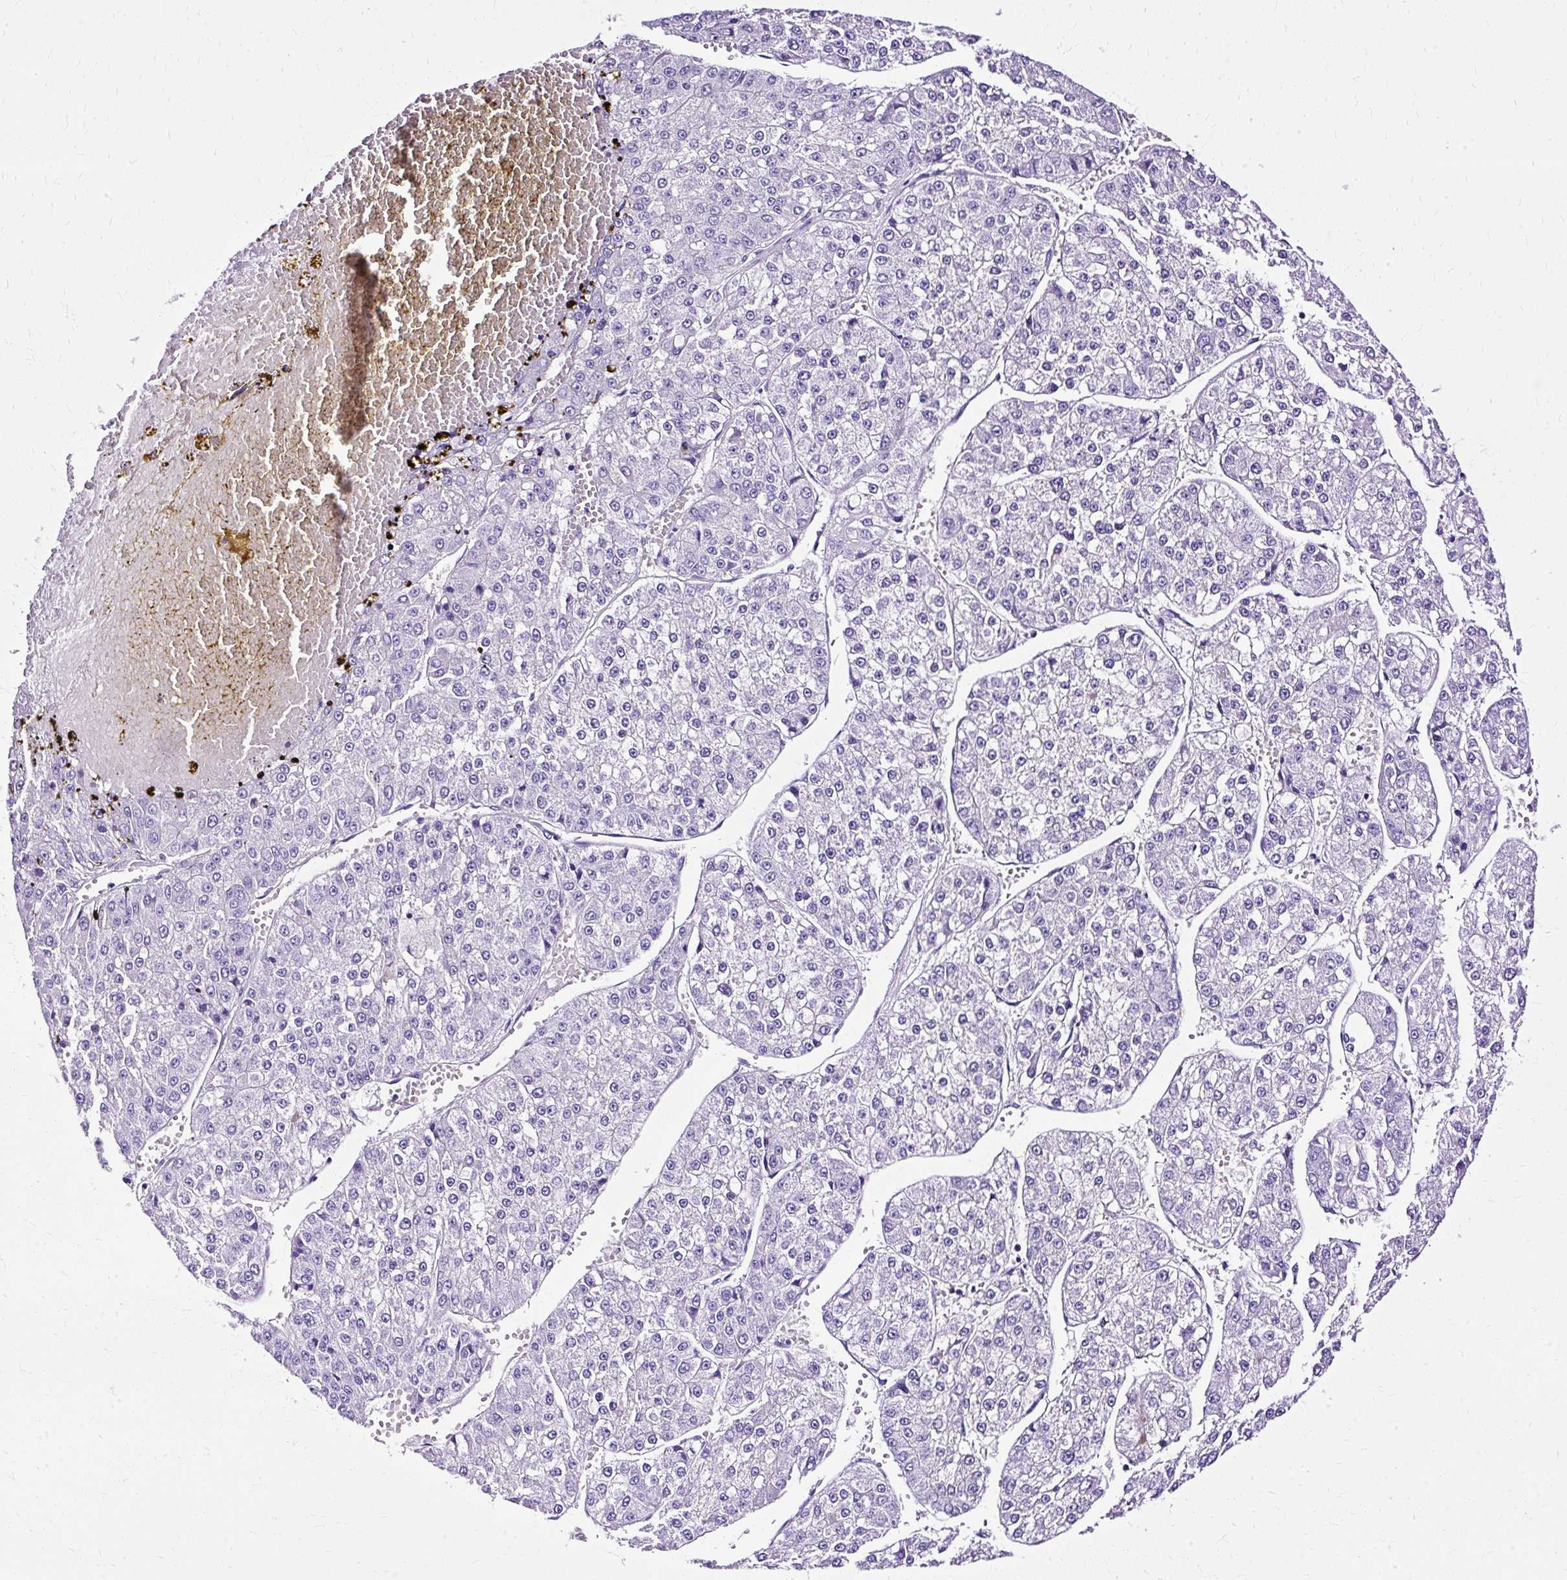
{"staining": {"intensity": "negative", "quantity": "none", "location": "none"}, "tissue": "liver cancer", "cell_type": "Tumor cells", "image_type": "cancer", "snomed": [{"axis": "morphology", "description": "Carcinoma, Hepatocellular, NOS"}, {"axis": "topography", "description": "Liver"}], "caption": "Immunohistochemistry photomicrograph of liver hepatocellular carcinoma stained for a protein (brown), which displays no positivity in tumor cells. The staining was performed using DAB (3,3'-diaminobenzidine) to visualize the protein expression in brown, while the nuclei were stained in blue with hematoxylin (Magnification: 20x).", "gene": "SLC8A2", "patient": {"sex": "female", "age": 73}}